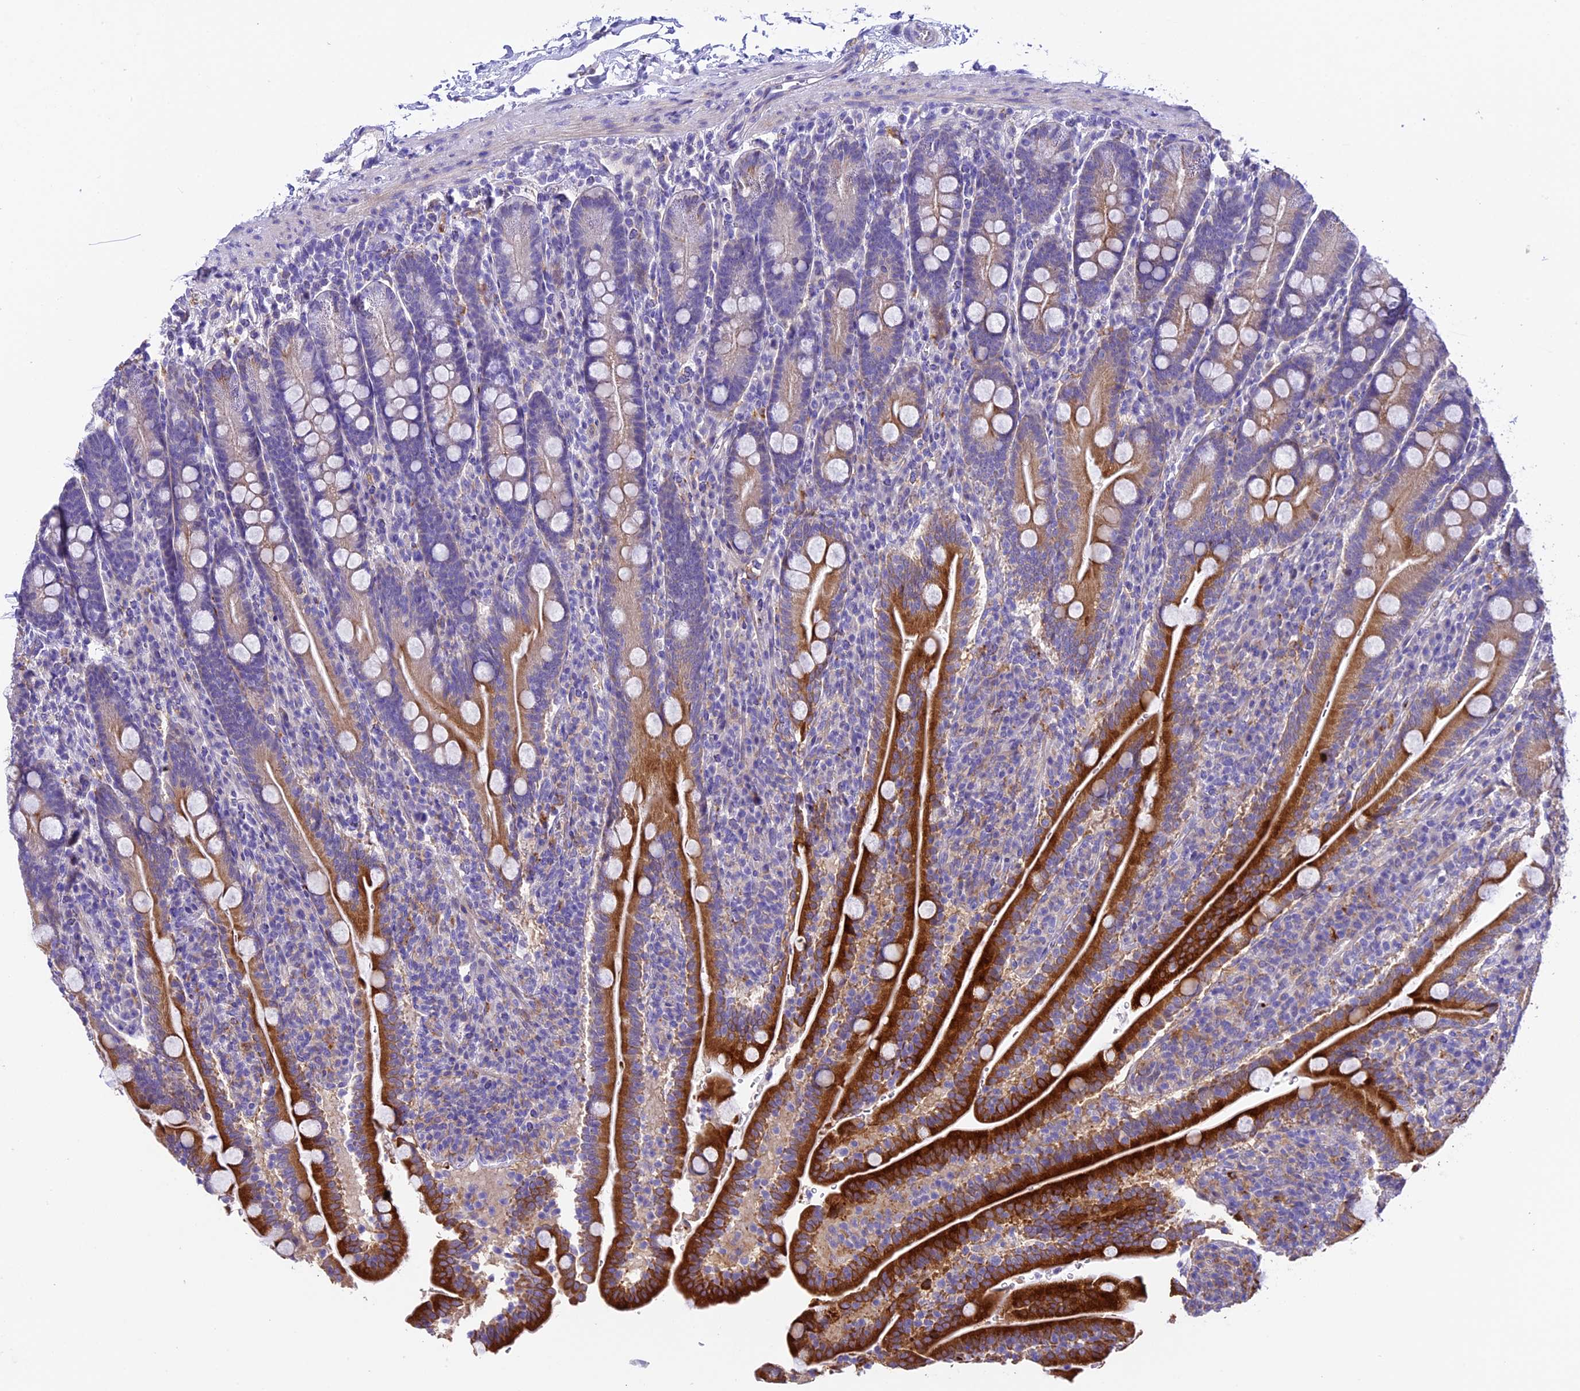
{"staining": {"intensity": "strong", "quantity": ">75%", "location": "cytoplasmic/membranous"}, "tissue": "duodenum", "cell_type": "Glandular cells", "image_type": "normal", "snomed": [{"axis": "morphology", "description": "Normal tissue, NOS"}, {"axis": "topography", "description": "Duodenum"}], "caption": "Immunohistochemistry (IHC) of normal human duodenum exhibits high levels of strong cytoplasmic/membranous positivity in approximately >75% of glandular cells.", "gene": "NOD2", "patient": {"sex": "male", "age": 35}}